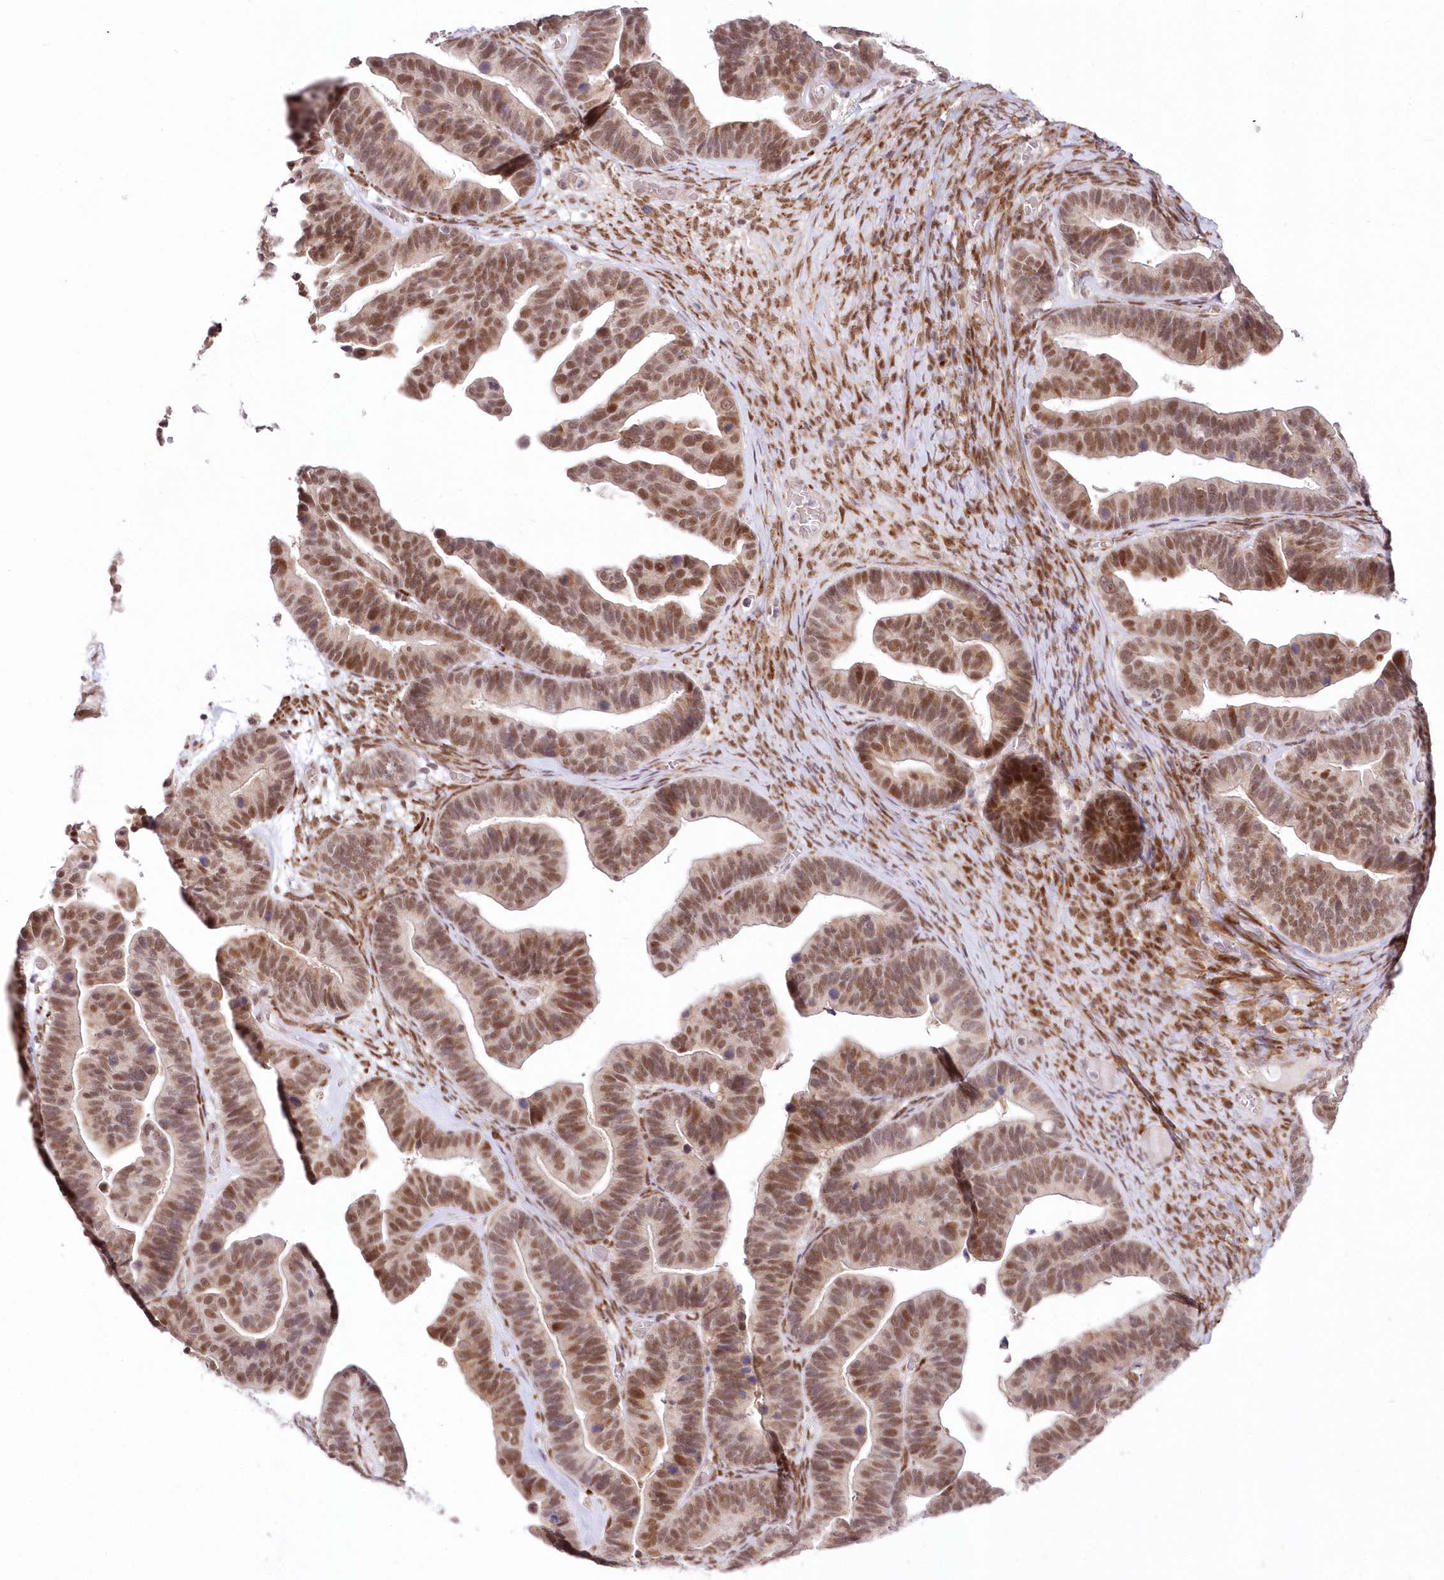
{"staining": {"intensity": "moderate", "quantity": ">75%", "location": "nuclear"}, "tissue": "ovarian cancer", "cell_type": "Tumor cells", "image_type": "cancer", "snomed": [{"axis": "morphology", "description": "Cystadenocarcinoma, serous, NOS"}, {"axis": "topography", "description": "Ovary"}], "caption": "This image reveals ovarian serous cystadenocarcinoma stained with immunohistochemistry to label a protein in brown. The nuclear of tumor cells show moderate positivity for the protein. Nuclei are counter-stained blue.", "gene": "LDB1", "patient": {"sex": "female", "age": 56}}